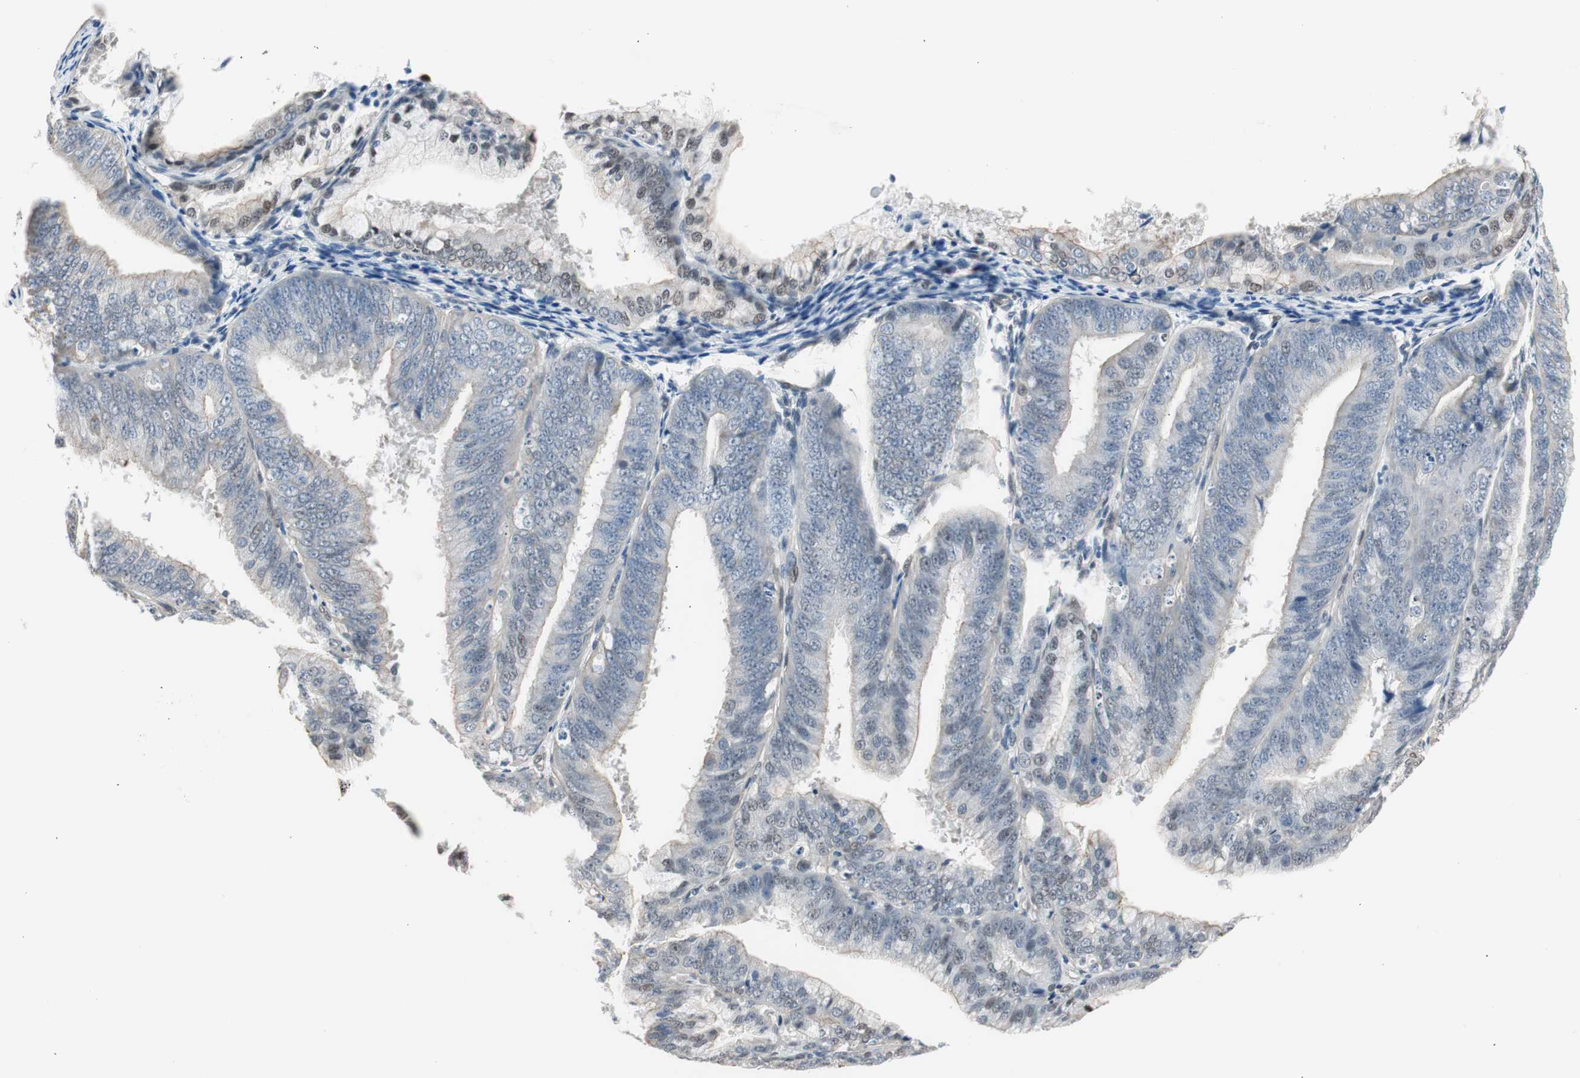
{"staining": {"intensity": "negative", "quantity": "none", "location": "none"}, "tissue": "endometrial cancer", "cell_type": "Tumor cells", "image_type": "cancer", "snomed": [{"axis": "morphology", "description": "Adenocarcinoma, NOS"}, {"axis": "topography", "description": "Endometrium"}], "caption": "DAB (3,3'-diaminobenzidine) immunohistochemical staining of human endometrial adenocarcinoma displays no significant expression in tumor cells.", "gene": "PML", "patient": {"sex": "female", "age": 63}}